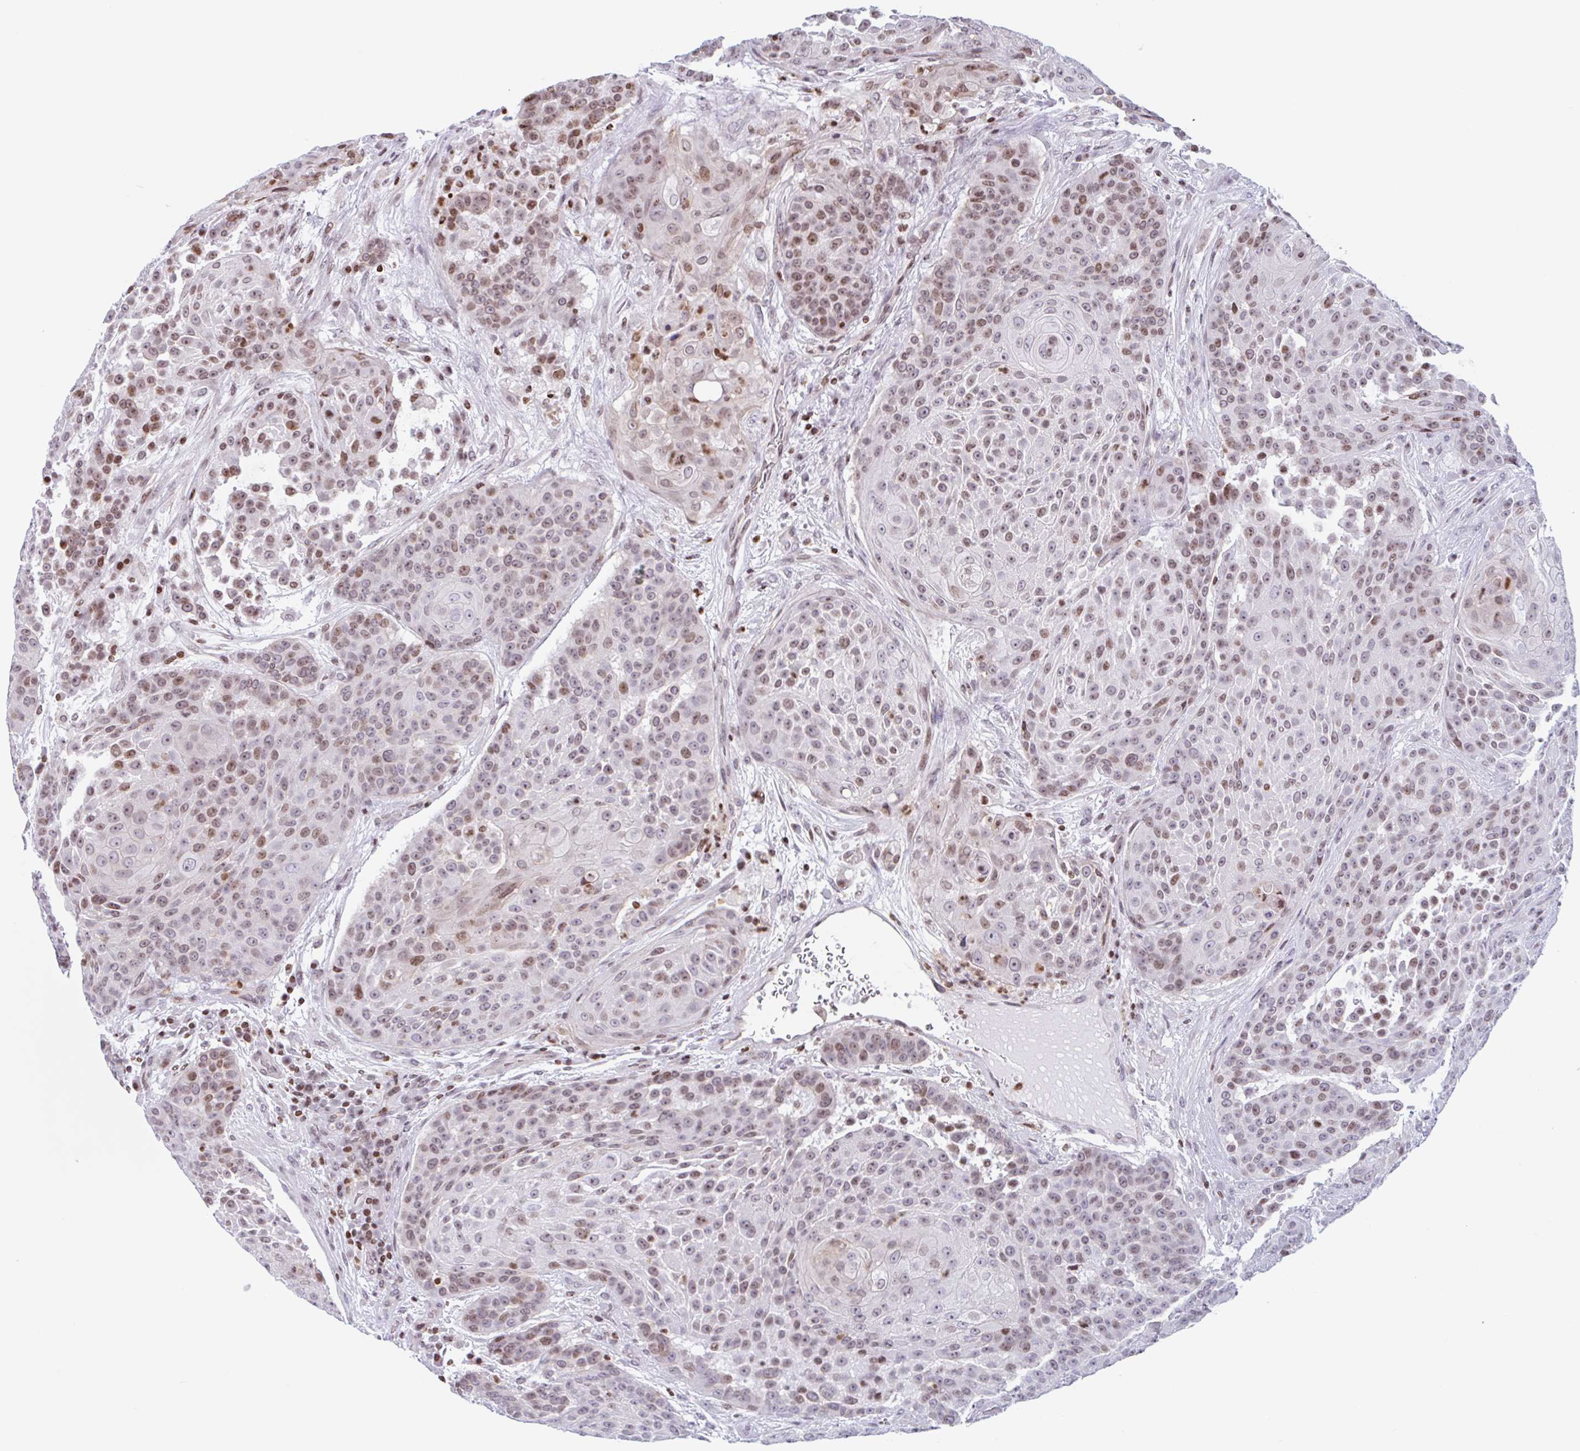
{"staining": {"intensity": "moderate", "quantity": "25%-75%", "location": "nuclear"}, "tissue": "urothelial cancer", "cell_type": "Tumor cells", "image_type": "cancer", "snomed": [{"axis": "morphology", "description": "Urothelial carcinoma, High grade"}, {"axis": "topography", "description": "Urinary bladder"}], "caption": "Immunohistochemical staining of urothelial cancer shows medium levels of moderate nuclear staining in approximately 25%-75% of tumor cells.", "gene": "NOL6", "patient": {"sex": "female", "age": 63}}